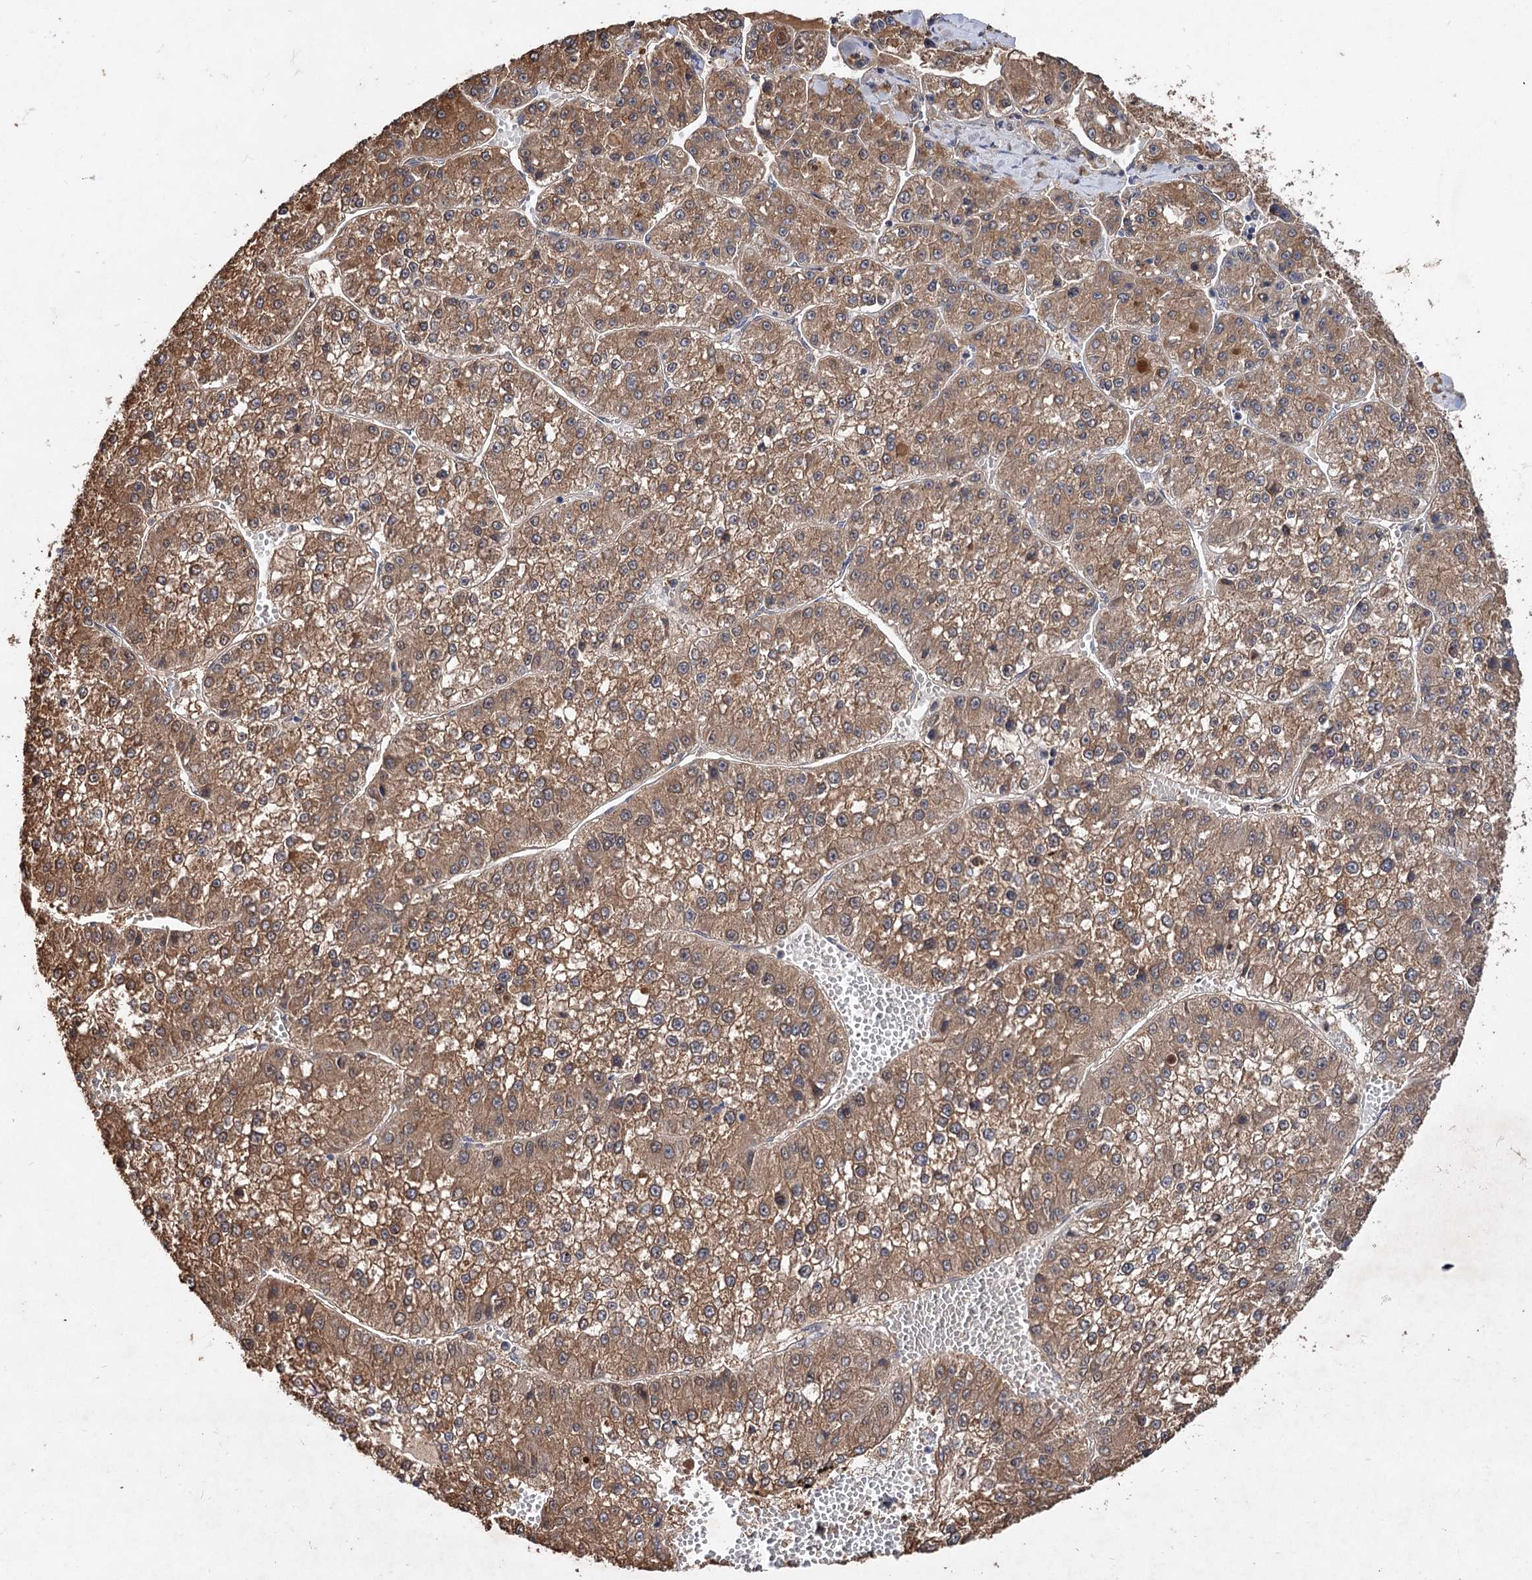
{"staining": {"intensity": "moderate", "quantity": ">75%", "location": "cytoplasmic/membranous"}, "tissue": "liver cancer", "cell_type": "Tumor cells", "image_type": "cancer", "snomed": [{"axis": "morphology", "description": "Carcinoma, Hepatocellular, NOS"}, {"axis": "topography", "description": "Liver"}], "caption": "Moderate cytoplasmic/membranous positivity is present in about >75% of tumor cells in liver cancer (hepatocellular carcinoma).", "gene": "NUDCD2", "patient": {"sex": "female", "age": 73}}